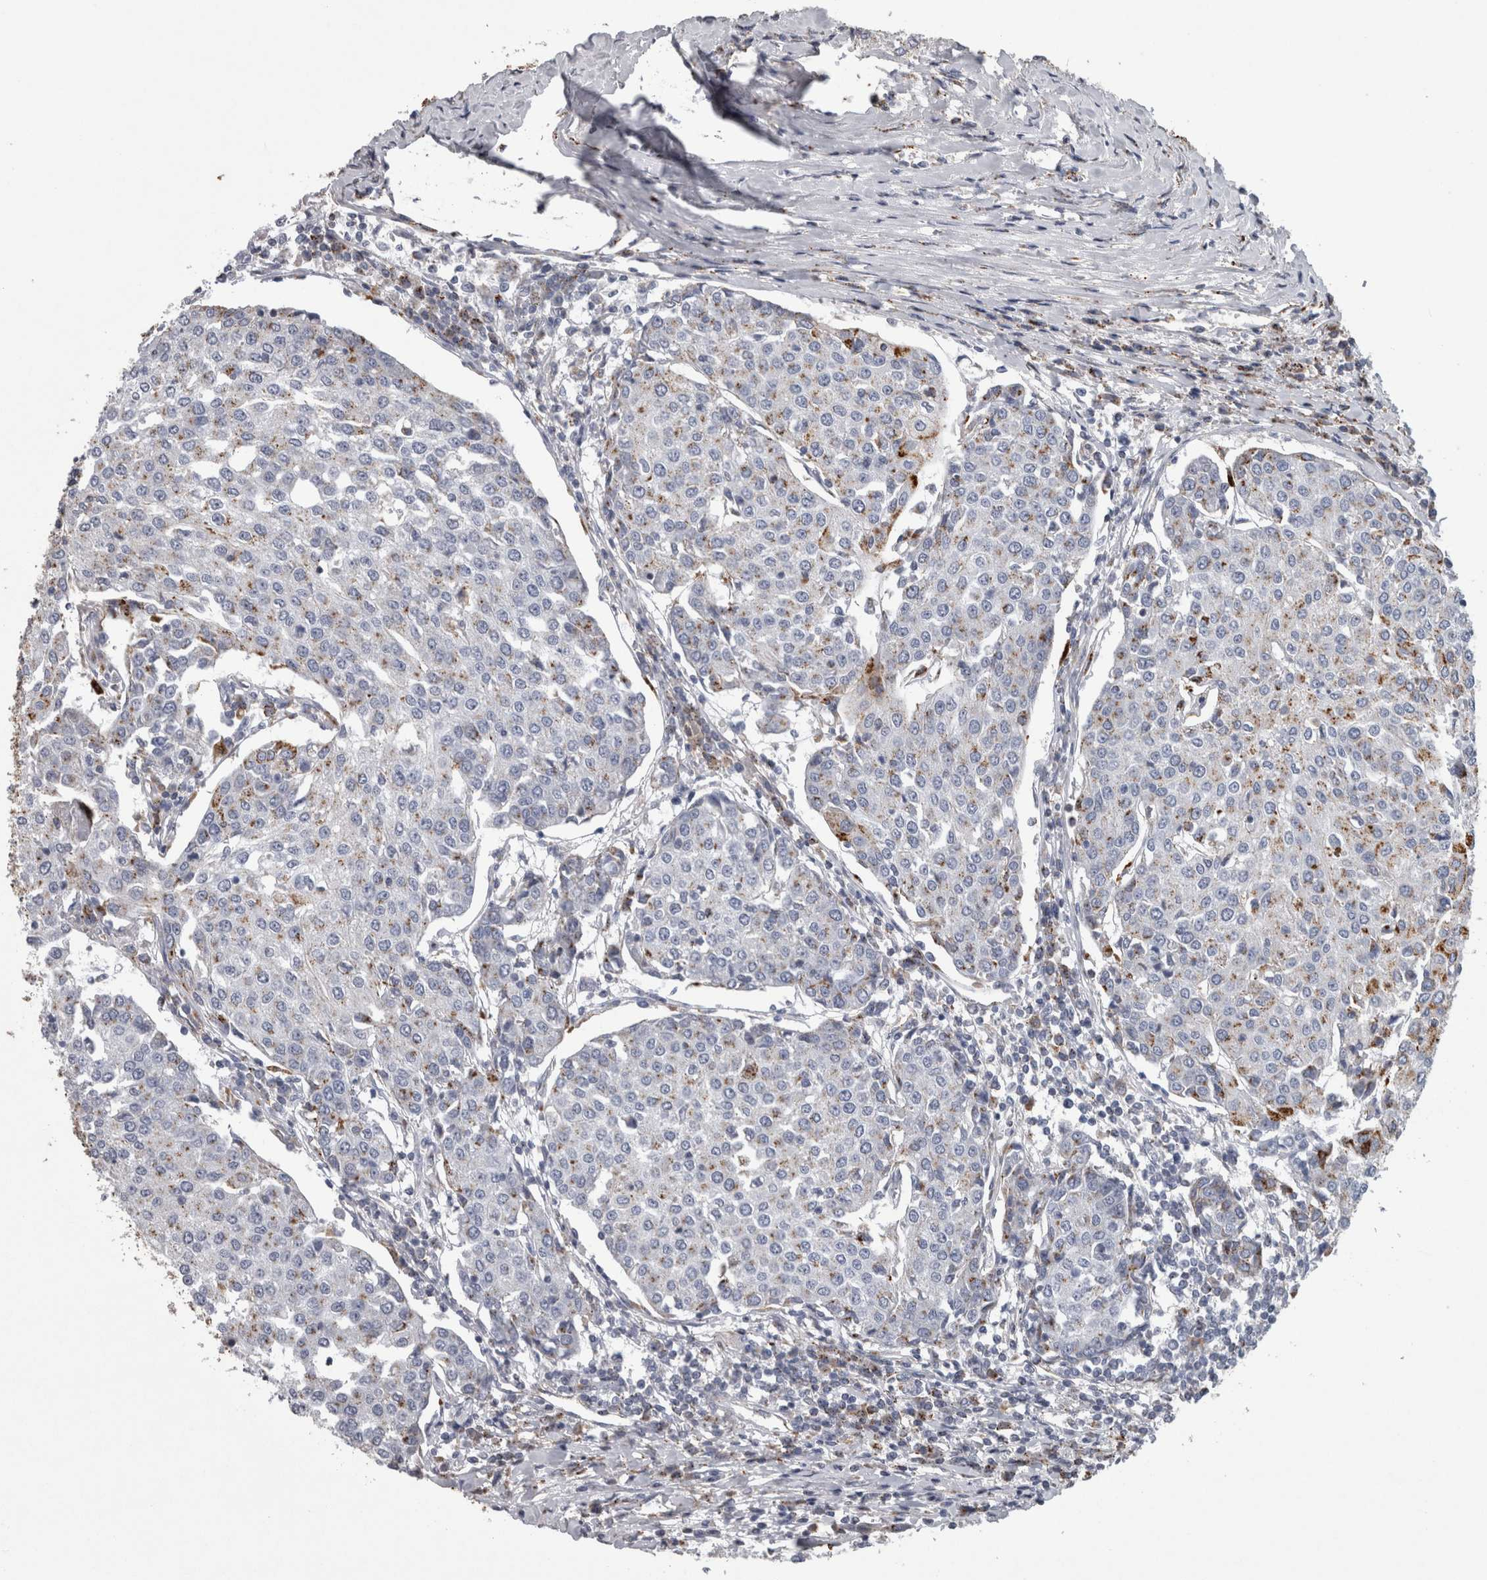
{"staining": {"intensity": "weak", "quantity": "25%-75%", "location": "cytoplasmic/membranous"}, "tissue": "urothelial cancer", "cell_type": "Tumor cells", "image_type": "cancer", "snomed": [{"axis": "morphology", "description": "Urothelial carcinoma, High grade"}, {"axis": "topography", "description": "Urinary bladder"}], "caption": "This photomicrograph demonstrates IHC staining of urothelial carcinoma (high-grade), with low weak cytoplasmic/membranous staining in approximately 25%-75% of tumor cells.", "gene": "DPP7", "patient": {"sex": "female", "age": 85}}